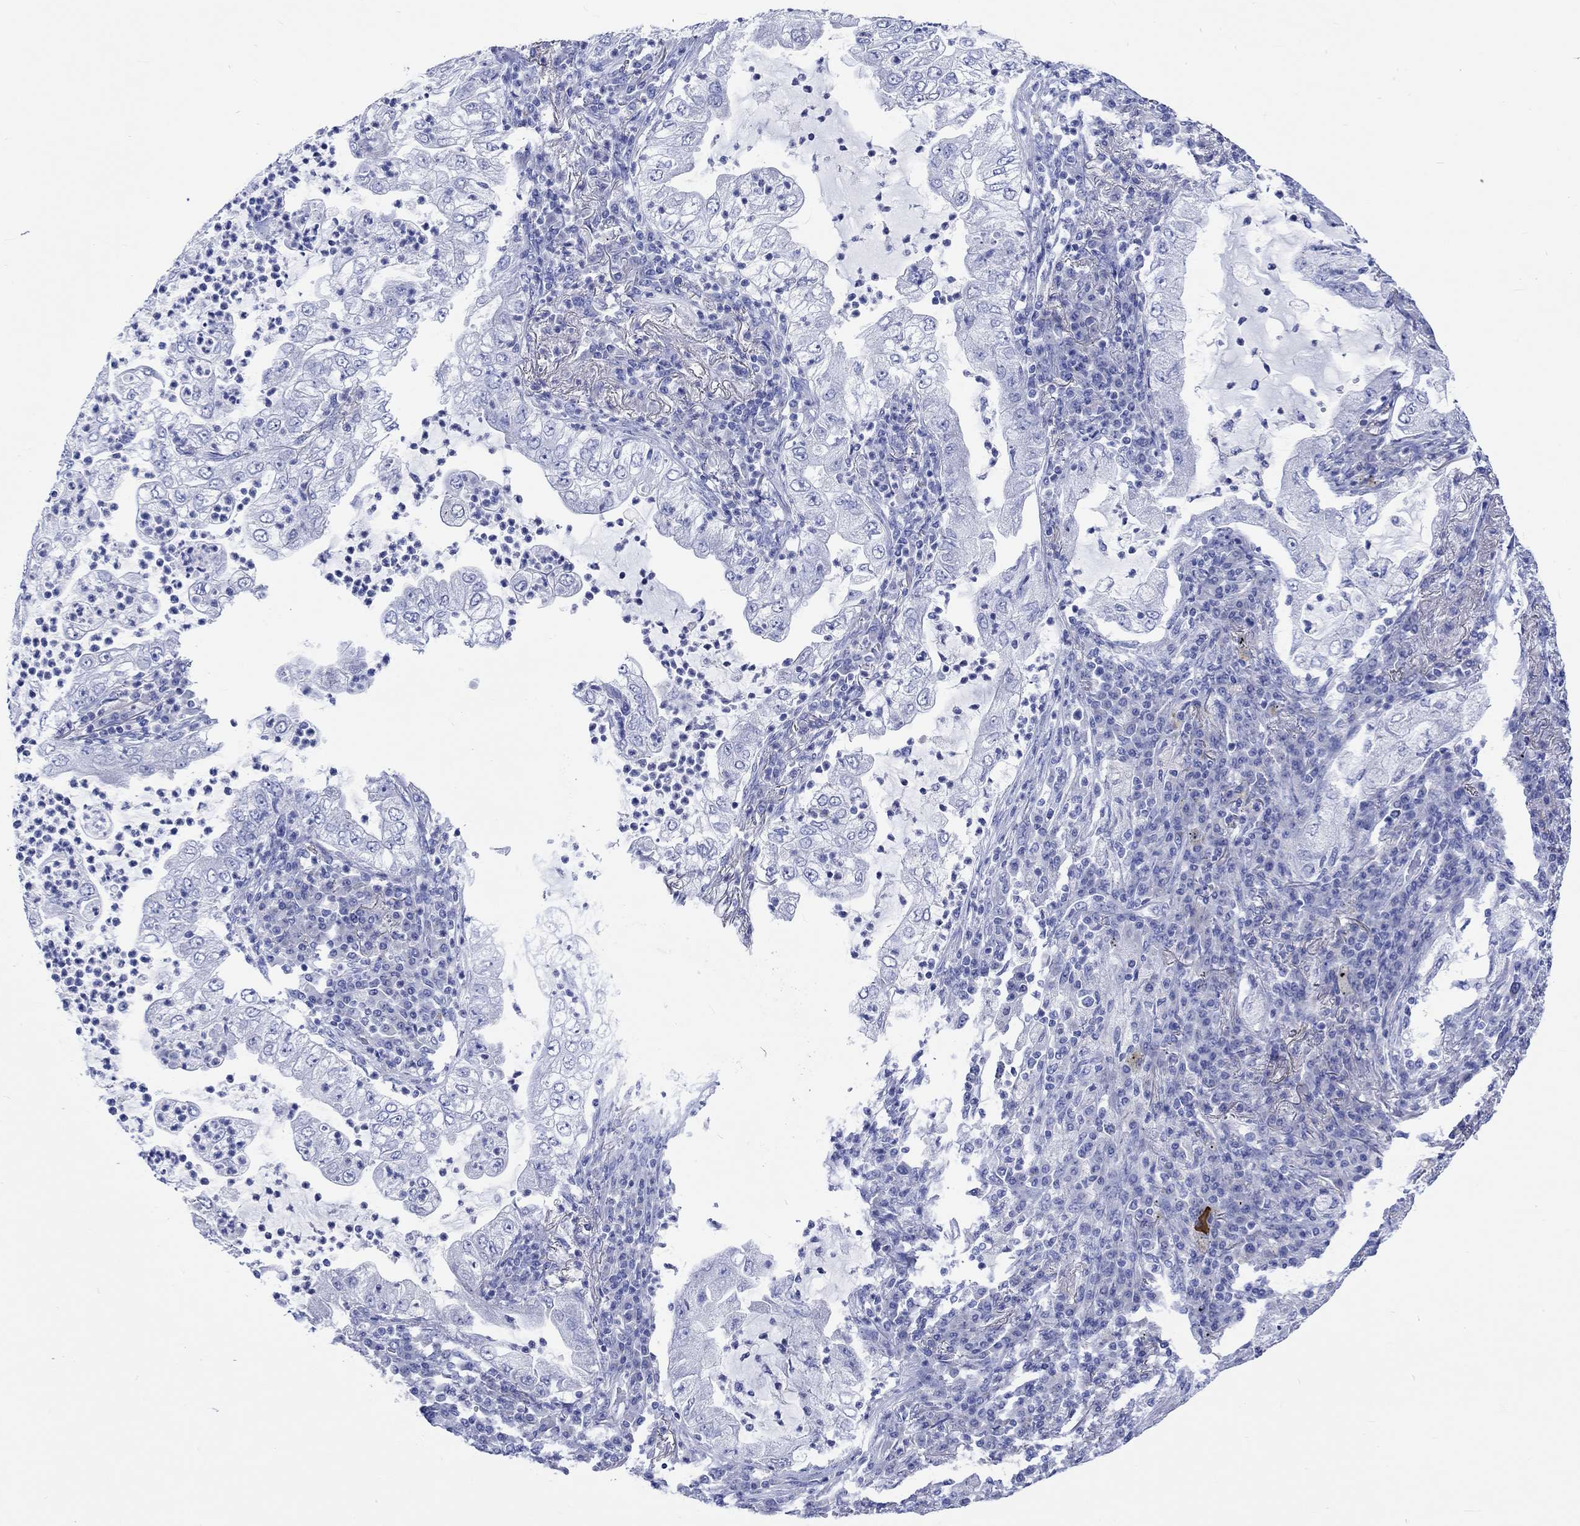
{"staining": {"intensity": "negative", "quantity": "none", "location": "none"}, "tissue": "lung cancer", "cell_type": "Tumor cells", "image_type": "cancer", "snomed": [{"axis": "morphology", "description": "Adenocarcinoma, NOS"}, {"axis": "topography", "description": "Lung"}], "caption": "Immunohistochemistry (IHC) image of human adenocarcinoma (lung) stained for a protein (brown), which demonstrates no positivity in tumor cells. (Stains: DAB immunohistochemistry with hematoxylin counter stain, Microscopy: brightfield microscopy at high magnification).", "gene": "CPLX2", "patient": {"sex": "female", "age": 73}}